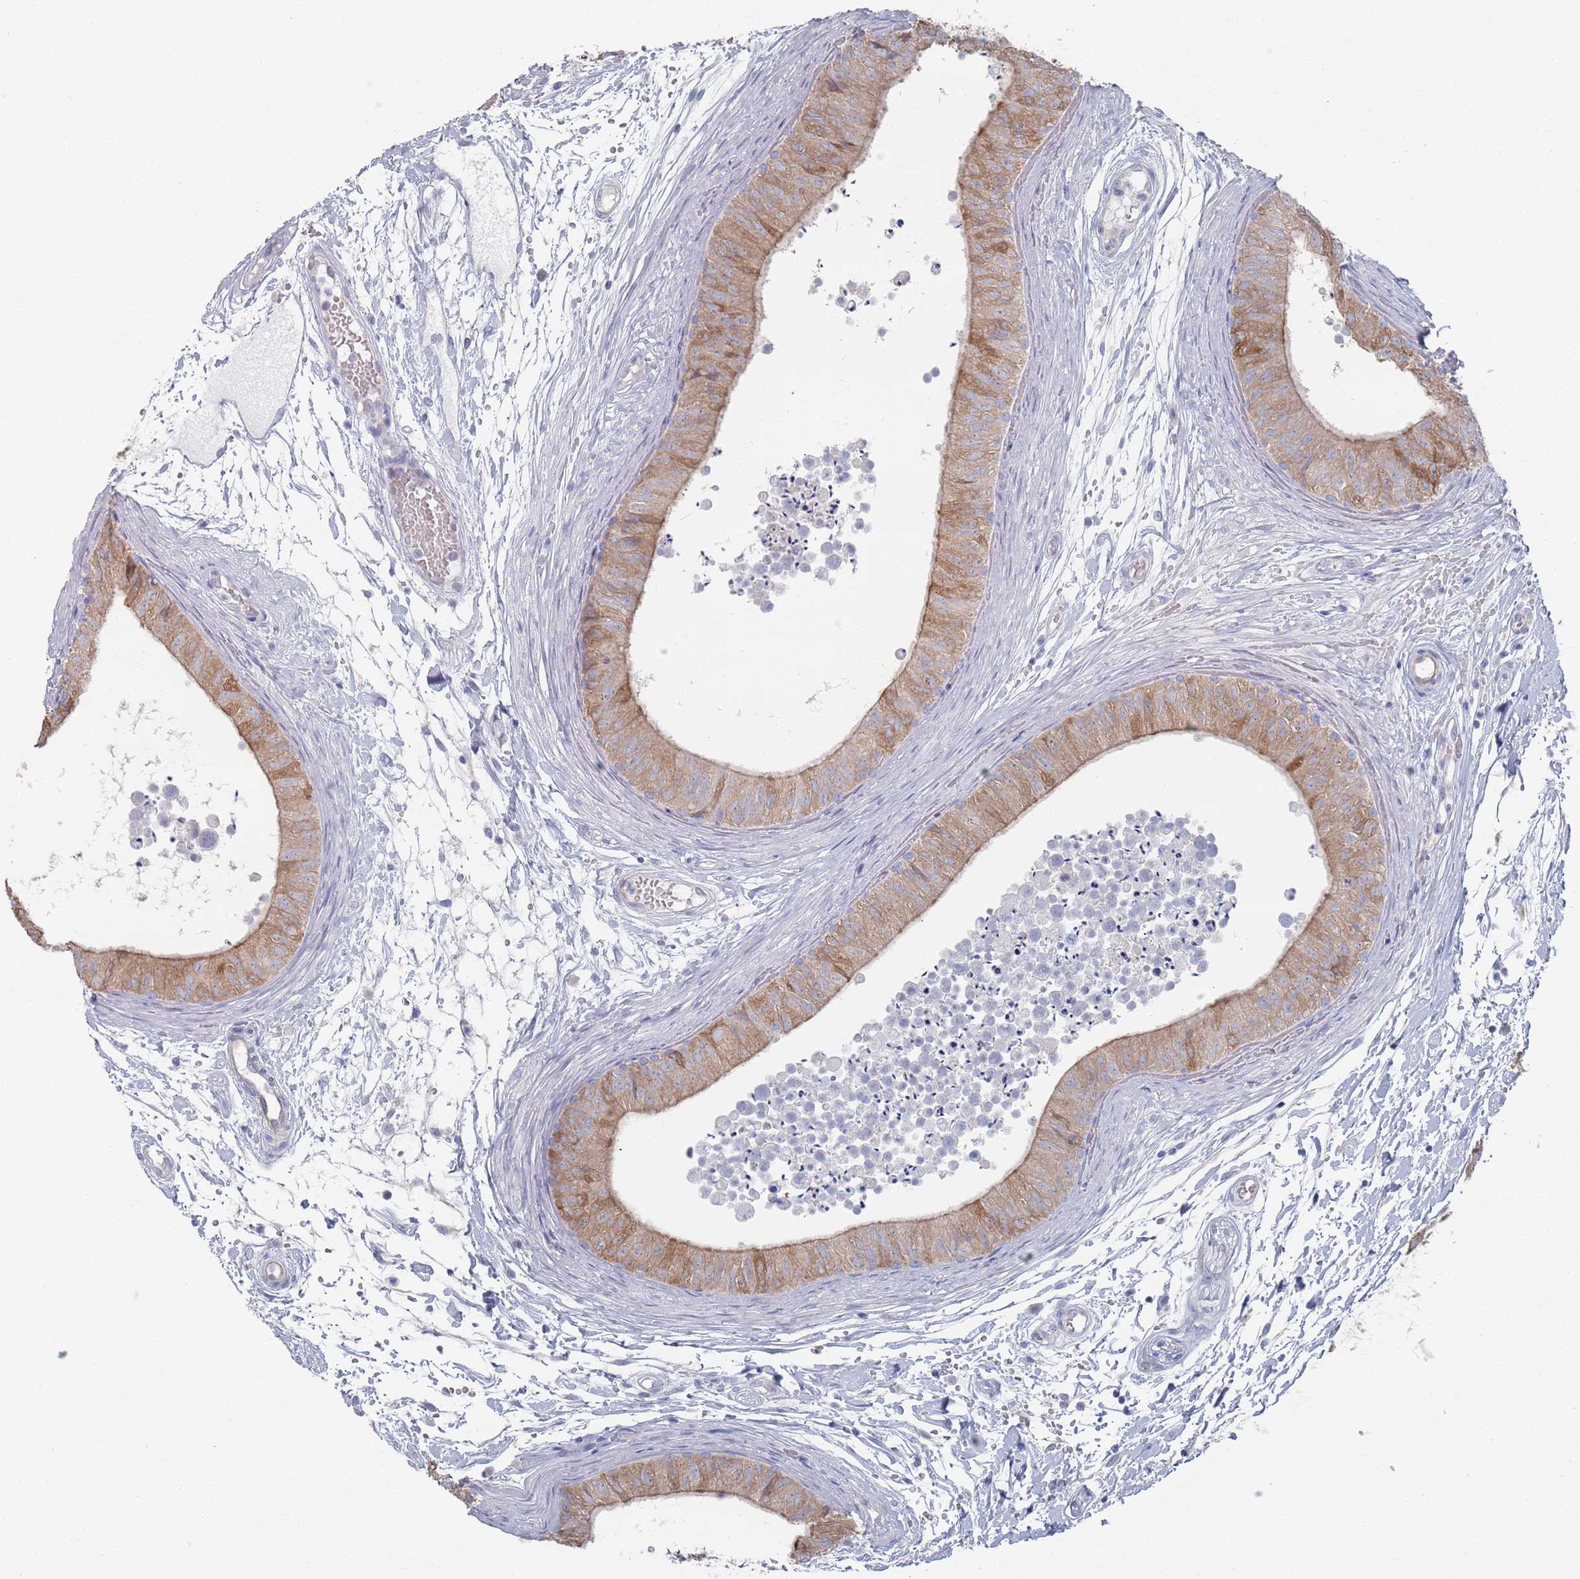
{"staining": {"intensity": "moderate", "quantity": "25%-75%", "location": "cytoplasmic/membranous"}, "tissue": "epididymis", "cell_type": "Glandular cells", "image_type": "normal", "snomed": [{"axis": "morphology", "description": "Normal tissue, NOS"}, {"axis": "topography", "description": "Epididymis"}], "caption": "A photomicrograph showing moderate cytoplasmic/membranous positivity in approximately 25%-75% of glandular cells in benign epididymis, as visualized by brown immunohistochemical staining.", "gene": "TMCO3", "patient": {"sex": "male", "age": 15}}